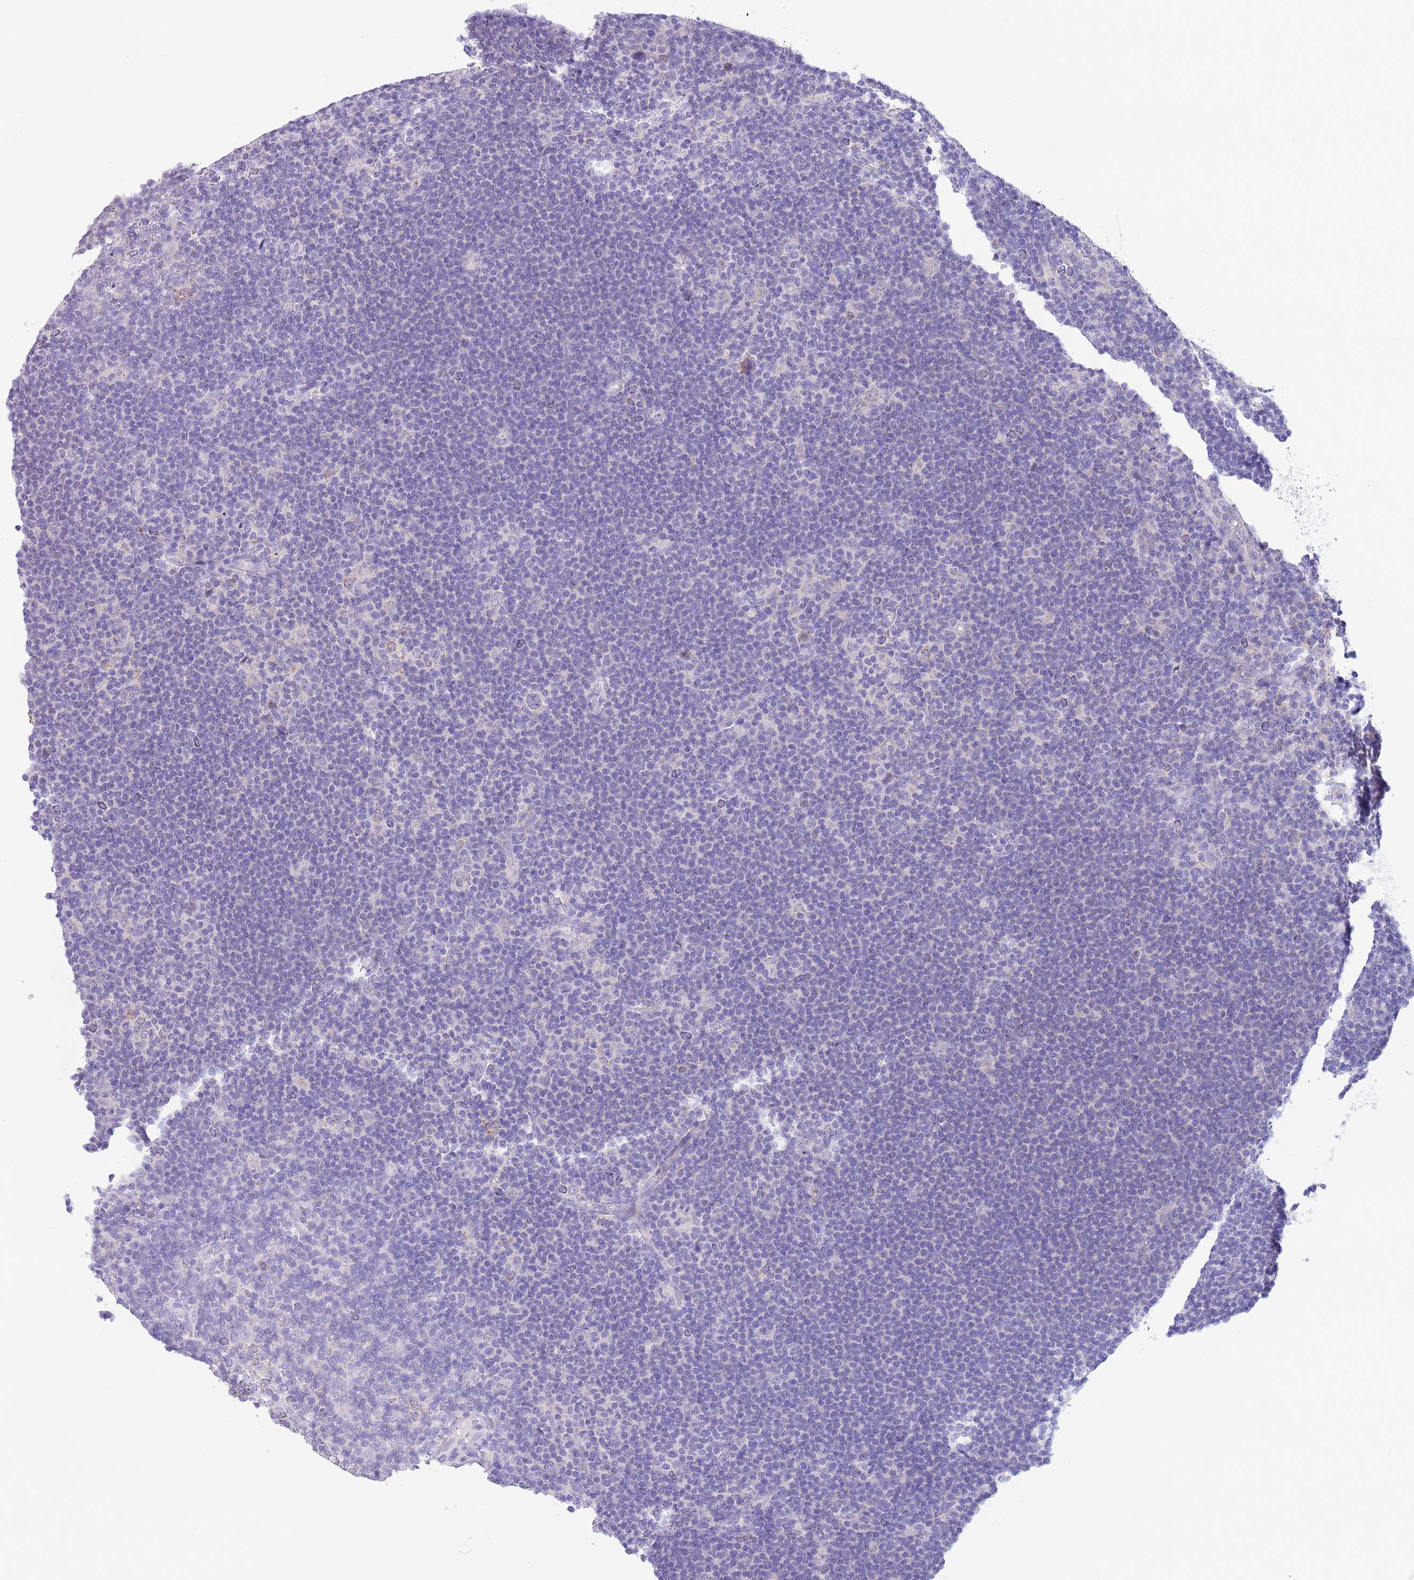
{"staining": {"intensity": "negative", "quantity": "none", "location": "none"}, "tissue": "lymphoma", "cell_type": "Tumor cells", "image_type": "cancer", "snomed": [{"axis": "morphology", "description": "Hodgkin's disease, NOS"}, {"axis": "topography", "description": "Lymph node"}], "caption": "This is a image of immunohistochemistry staining of lymphoma, which shows no positivity in tumor cells. (Immunohistochemistry (ihc), brightfield microscopy, high magnification).", "gene": "ZNF697", "patient": {"sex": "female", "age": 57}}